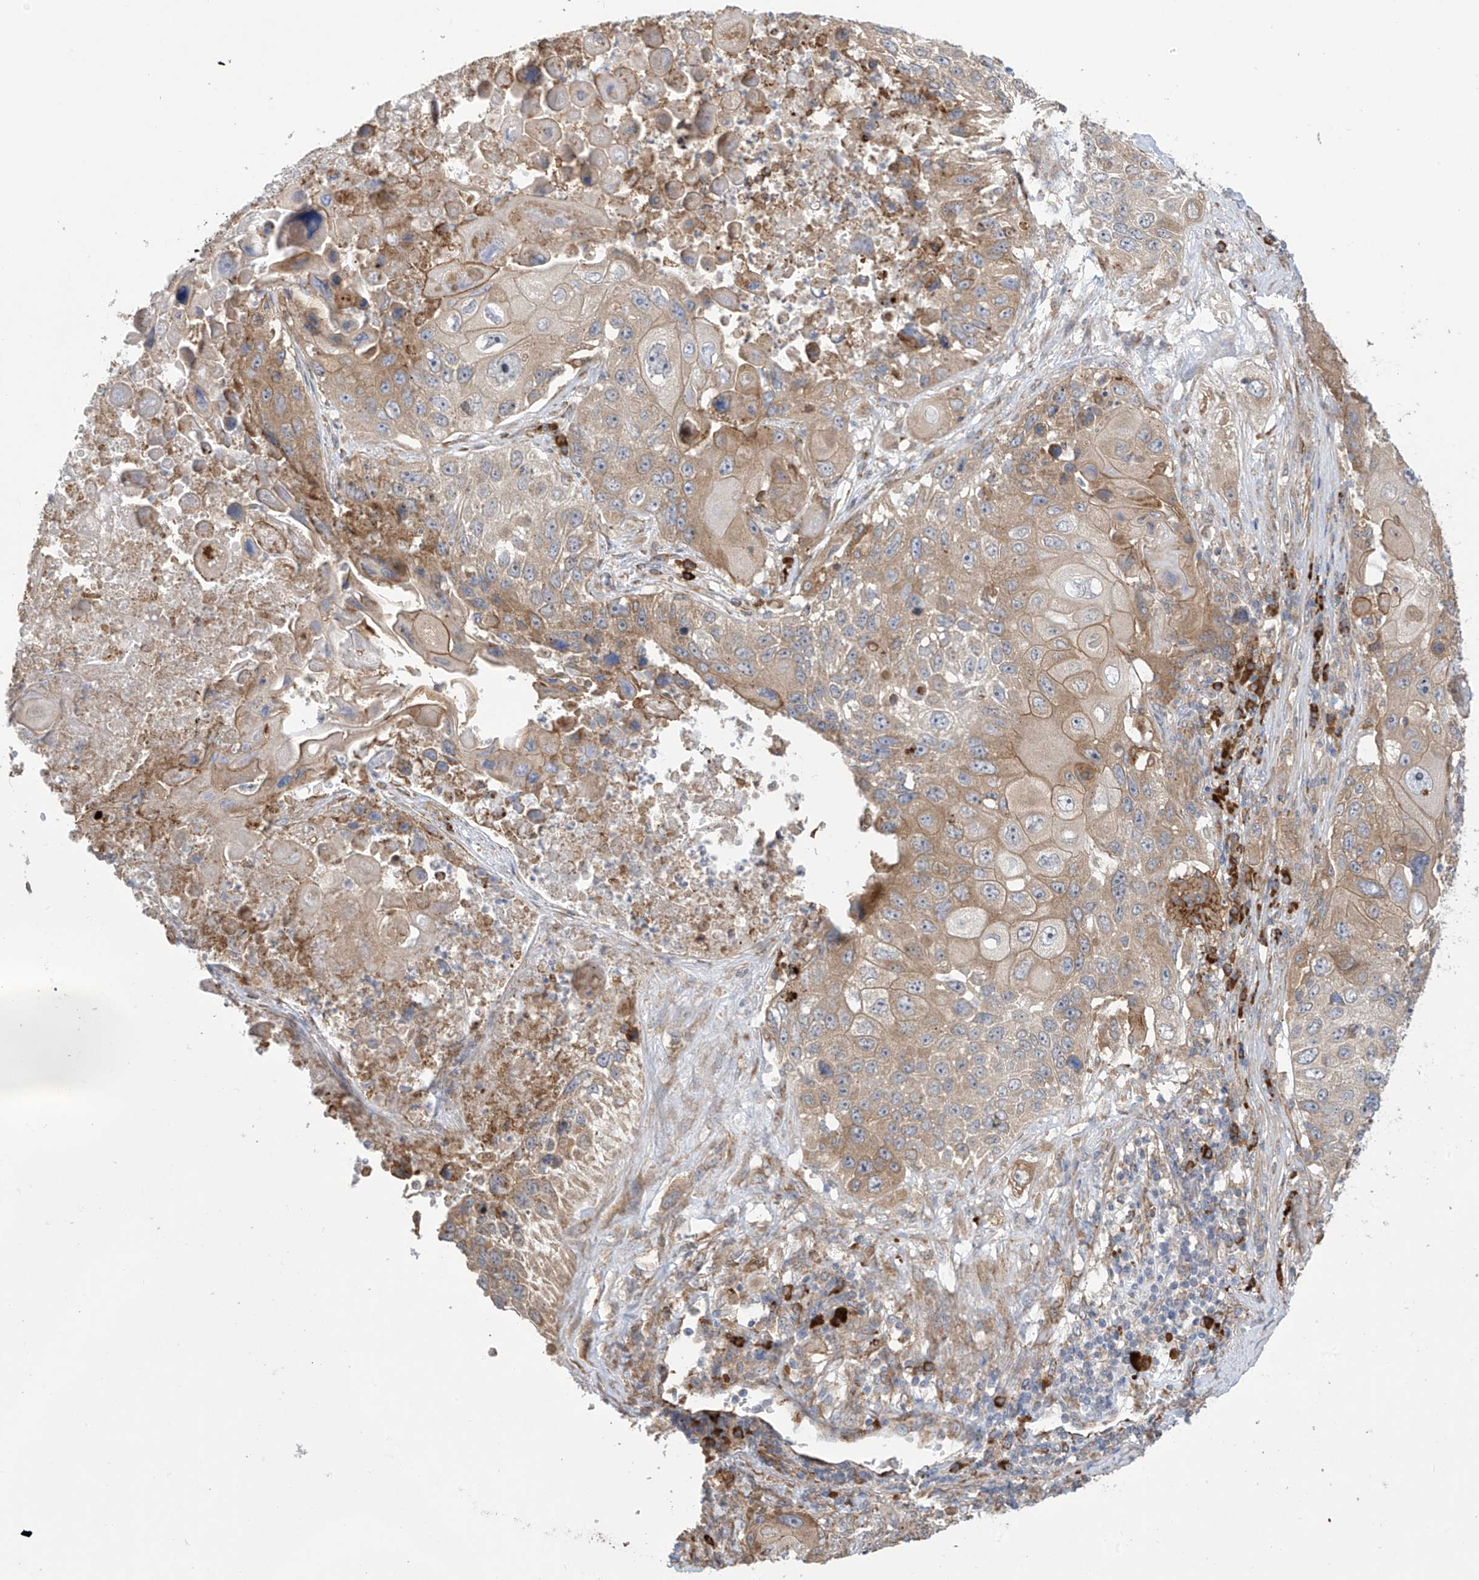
{"staining": {"intensity": "moderate", "quantity": "<25%", "location": "cytoplasmic/membranous"}, "tissue": "lung cancer", "cell_type": "Tumor cells", "image_type": "cancer", "snomed": [{"axis": "morphology", "description": "Squamous cell carcinoma, NOS"}, {"axis": "topography", "description": "Lung"}], "caption": "Lung cancer stained for a protein demonstrates moderate cytoplasmic/membranous positivity in tumor cells. The staining was performed using DAB to visualize the protein expression in brown, while the nuclei were stained in blue with hematoxylin (Magnification: 20x).", "gene": "KIAA1522", "patient": {"sex": "male", "age": 61}}